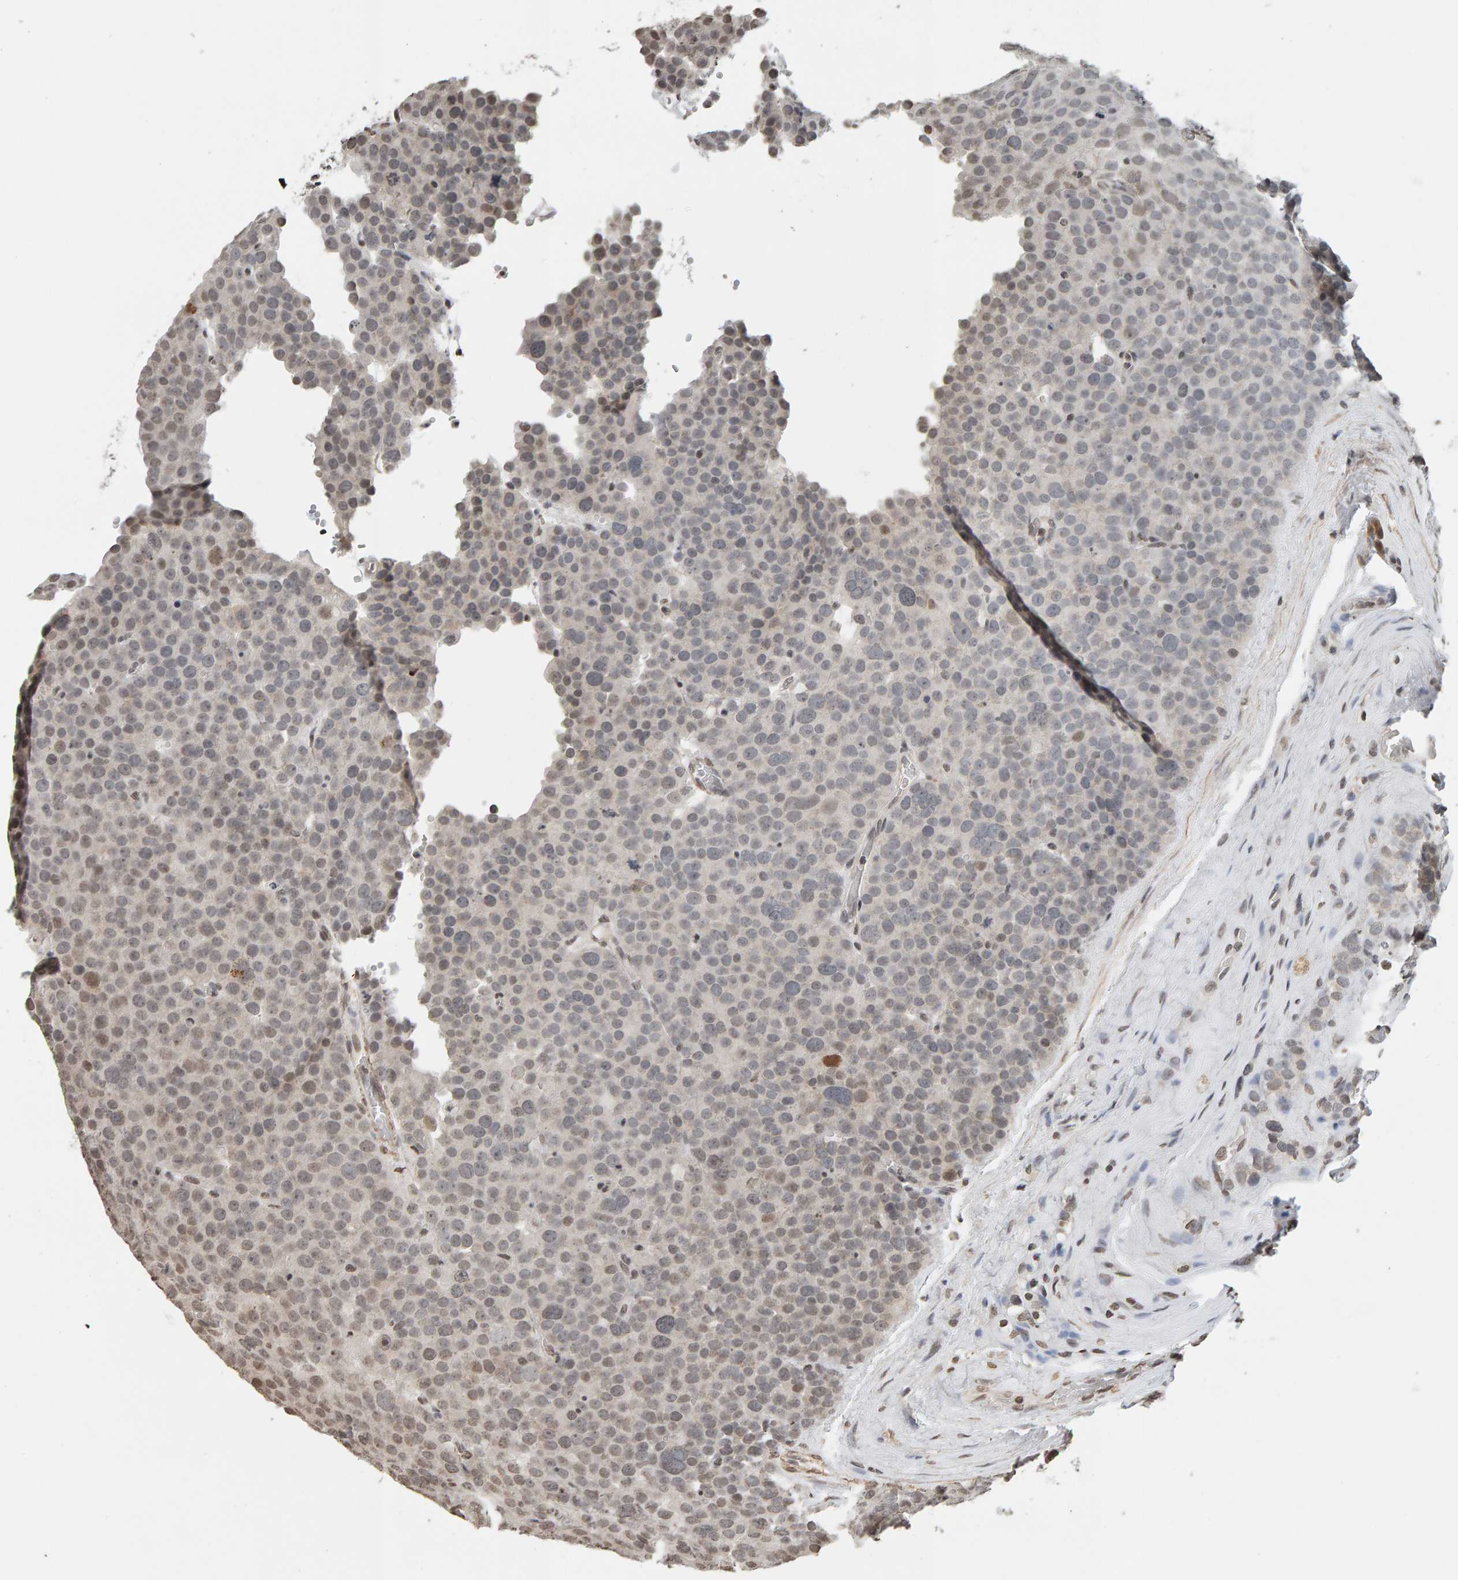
{"staining": {"intensity": "weak", "quantity": "25%-75%", "location": "nuclear"}, "tissue": "testis cancer", "cell_type": "Tumor cells", "image_type": "cancer", "snomed": [{"axis": "morphology", "description": "Seminoma, NOS"}, {"axis": "topography", "description": "Testis"}], "caption": "Immunohistochemical staining of human seminoma (testis) displays low levels of weak nuclear staining in about 25%-75% of tumor cells. (Brightfield microscopy of DAB IHC at high magnification).", "gene": "AFF4", "patient": {"sex": "male", "age": 71}}